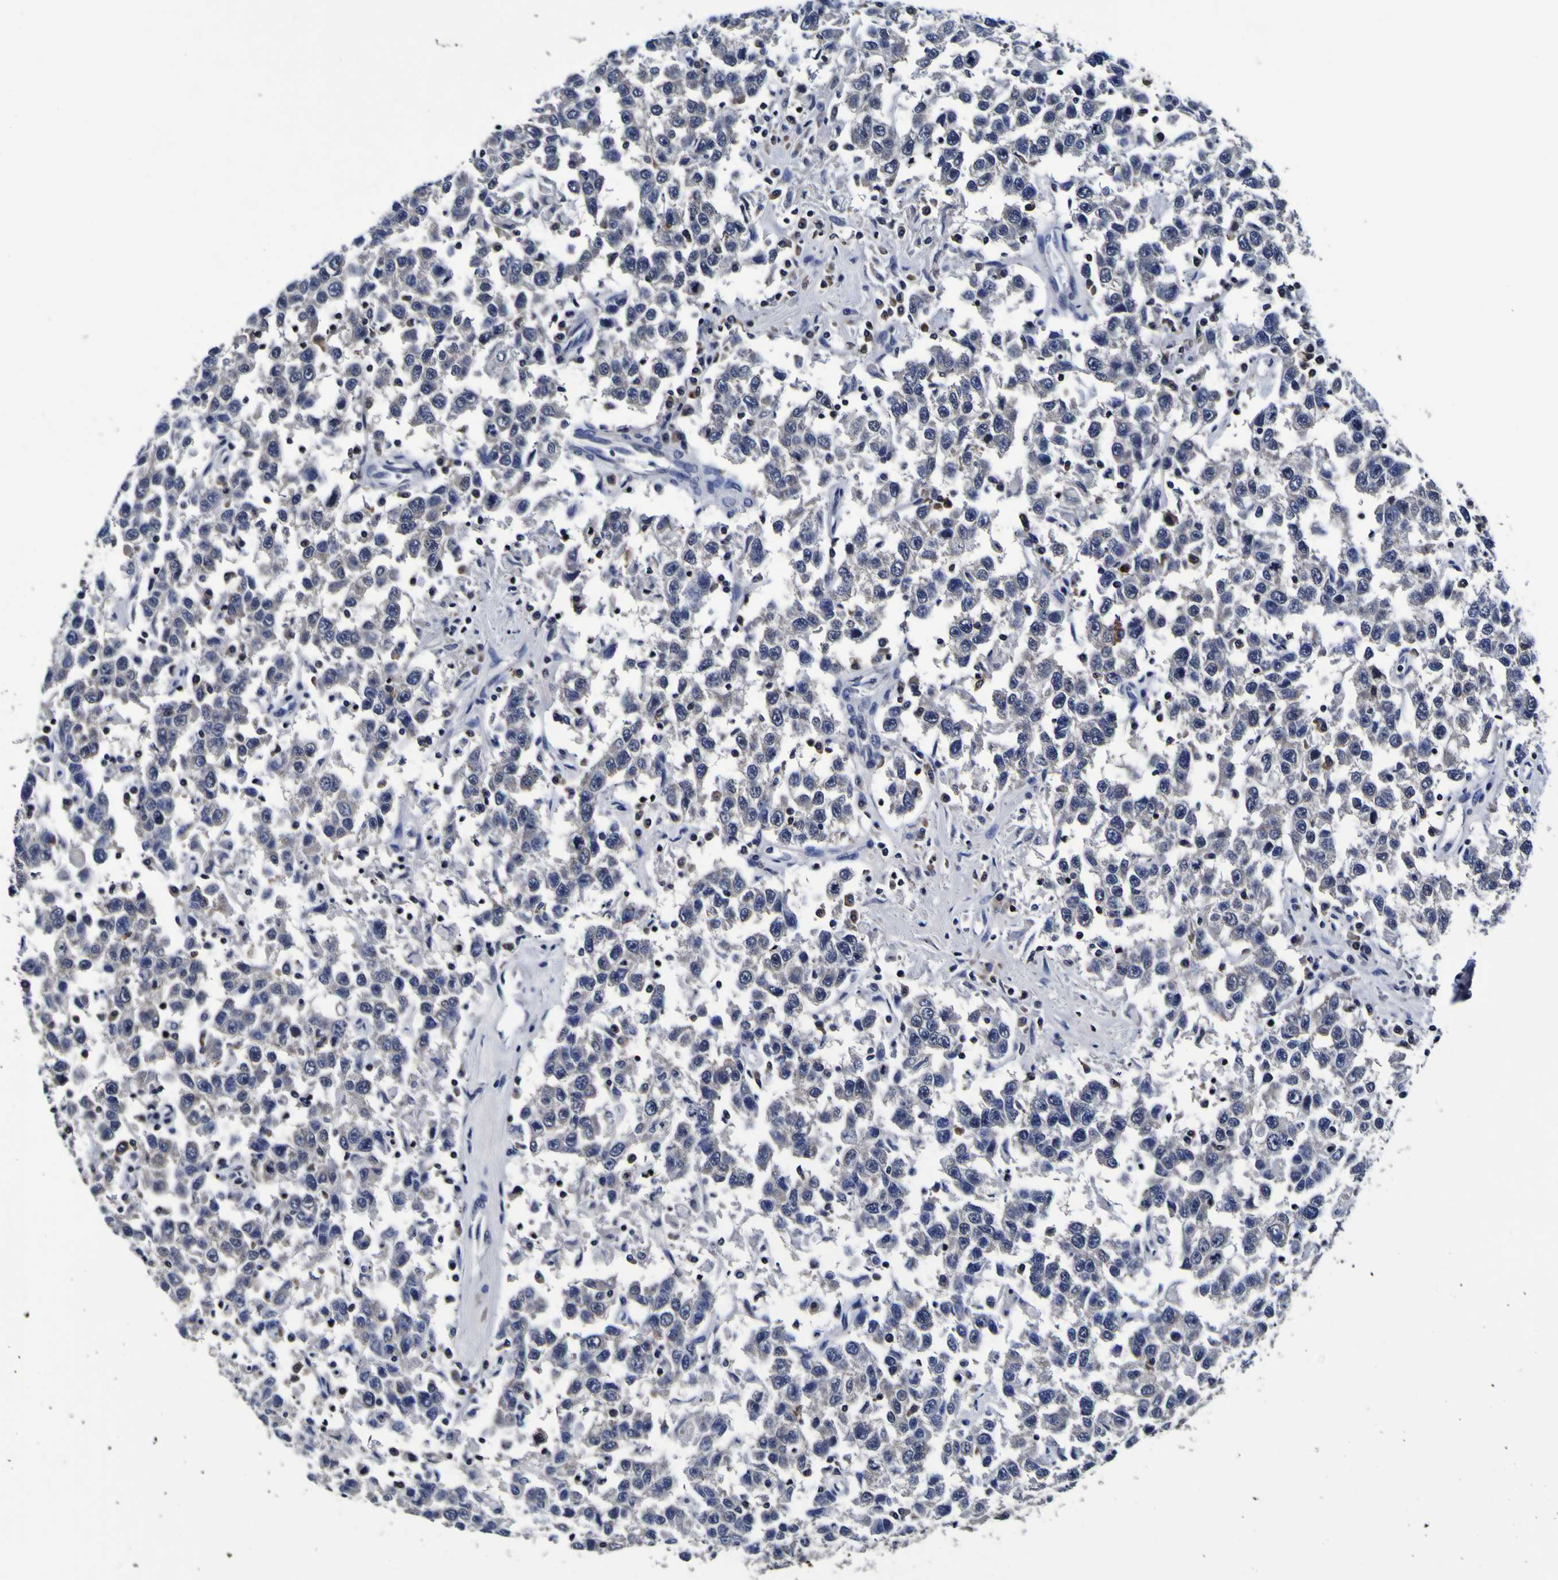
{"staining": {"intensity": "negative", "quantity": "none", "location": "none"}, "tissue": "testis cancer", "cell_type": "Tumor cells", "image_type": "cancer", "snomed": [{"axis": "morphology", "description": "Seminoma, NOS"}, {"axis": "topography", "description": "Testis"}], "caption": "Image shows no protein positivity in tumor cells of testis cancer tissue.", "gene": "SORCS1", "patient": {"sex": "male", "age": 41}}